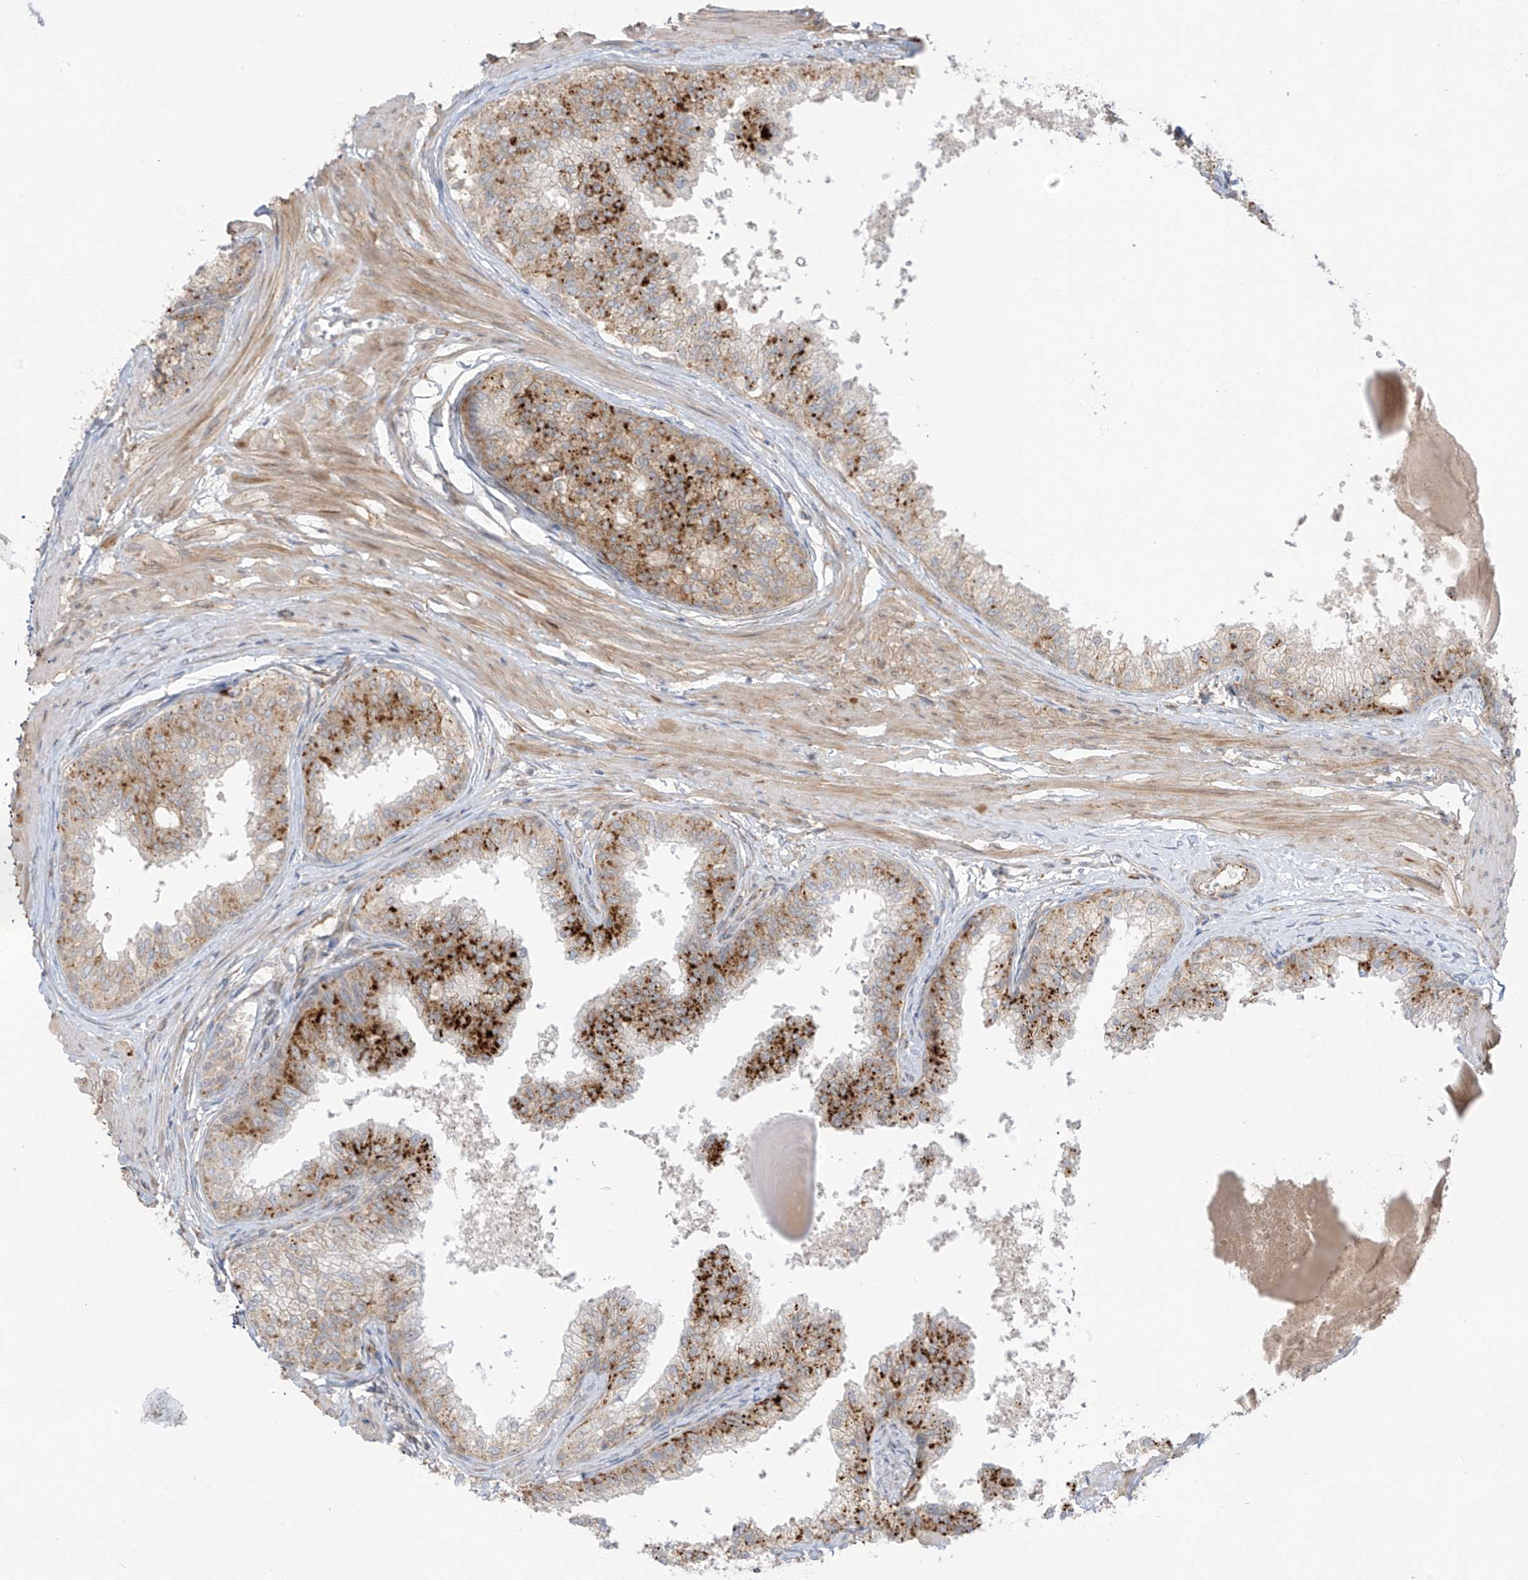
{"staining": {"intensity": "strong", "quantity": "25%-75%", "location": "cytoplasmic/membranous"}, "tissue": "prostate", "cell_type": "Glandular cells", "image_type": "normal", "snomed": [{"axis": "morphology", "description": "Normal tissue, NOS"}, {"axis": "topography", "description": "Prostate"}], "caption": "This photomicrograph shows IHC staining of normal prostate, with high strong cytoplasmic/membranous positivity in approximately 25%-75% of glandular cells.", "gene": "HS6ST2", "patient": {"sex": "male", "age": 48}}